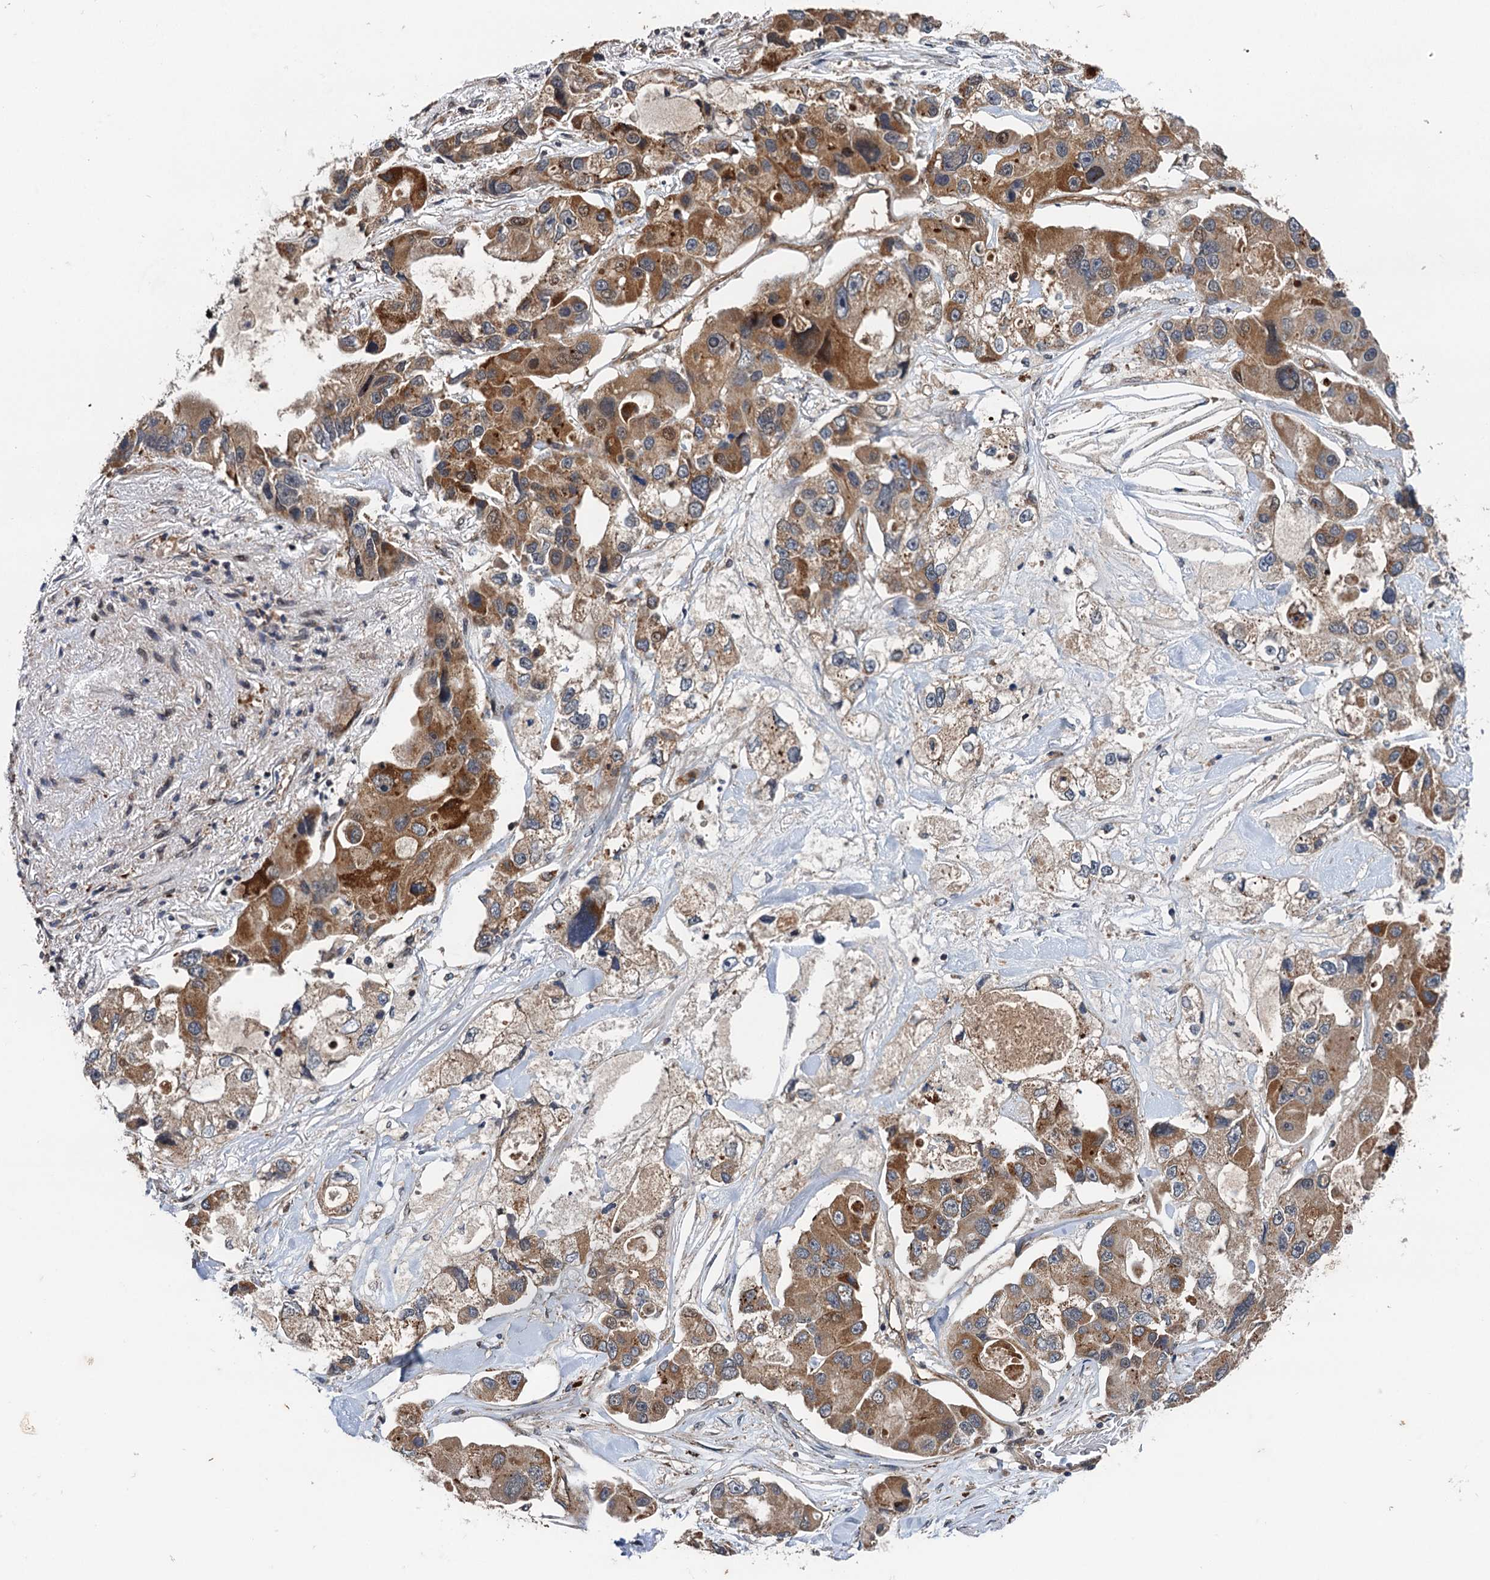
{"staining": {"intensity": "moderate", "quantity": ">75%", "location": "cytoplasmic/membranous"}, "tissue": "lung cancer", "cell_type": "Tumor cells", "image_type": "cancer", "snomed": [{"axis": "morphology", "description": "Adenocarcinoma, NOS"}, {"axis": "topography", "description": "Lung"}], "caption": "This photomicrograph reveals immunohistochemistry staining of human lung cancer (adenocarcinoma), with medium moderate cytoplasmic/membranous positivity in about >75% of tumor cells.", "gene": "NLRP10", "patient": {"sex": "female", "age": 54}}